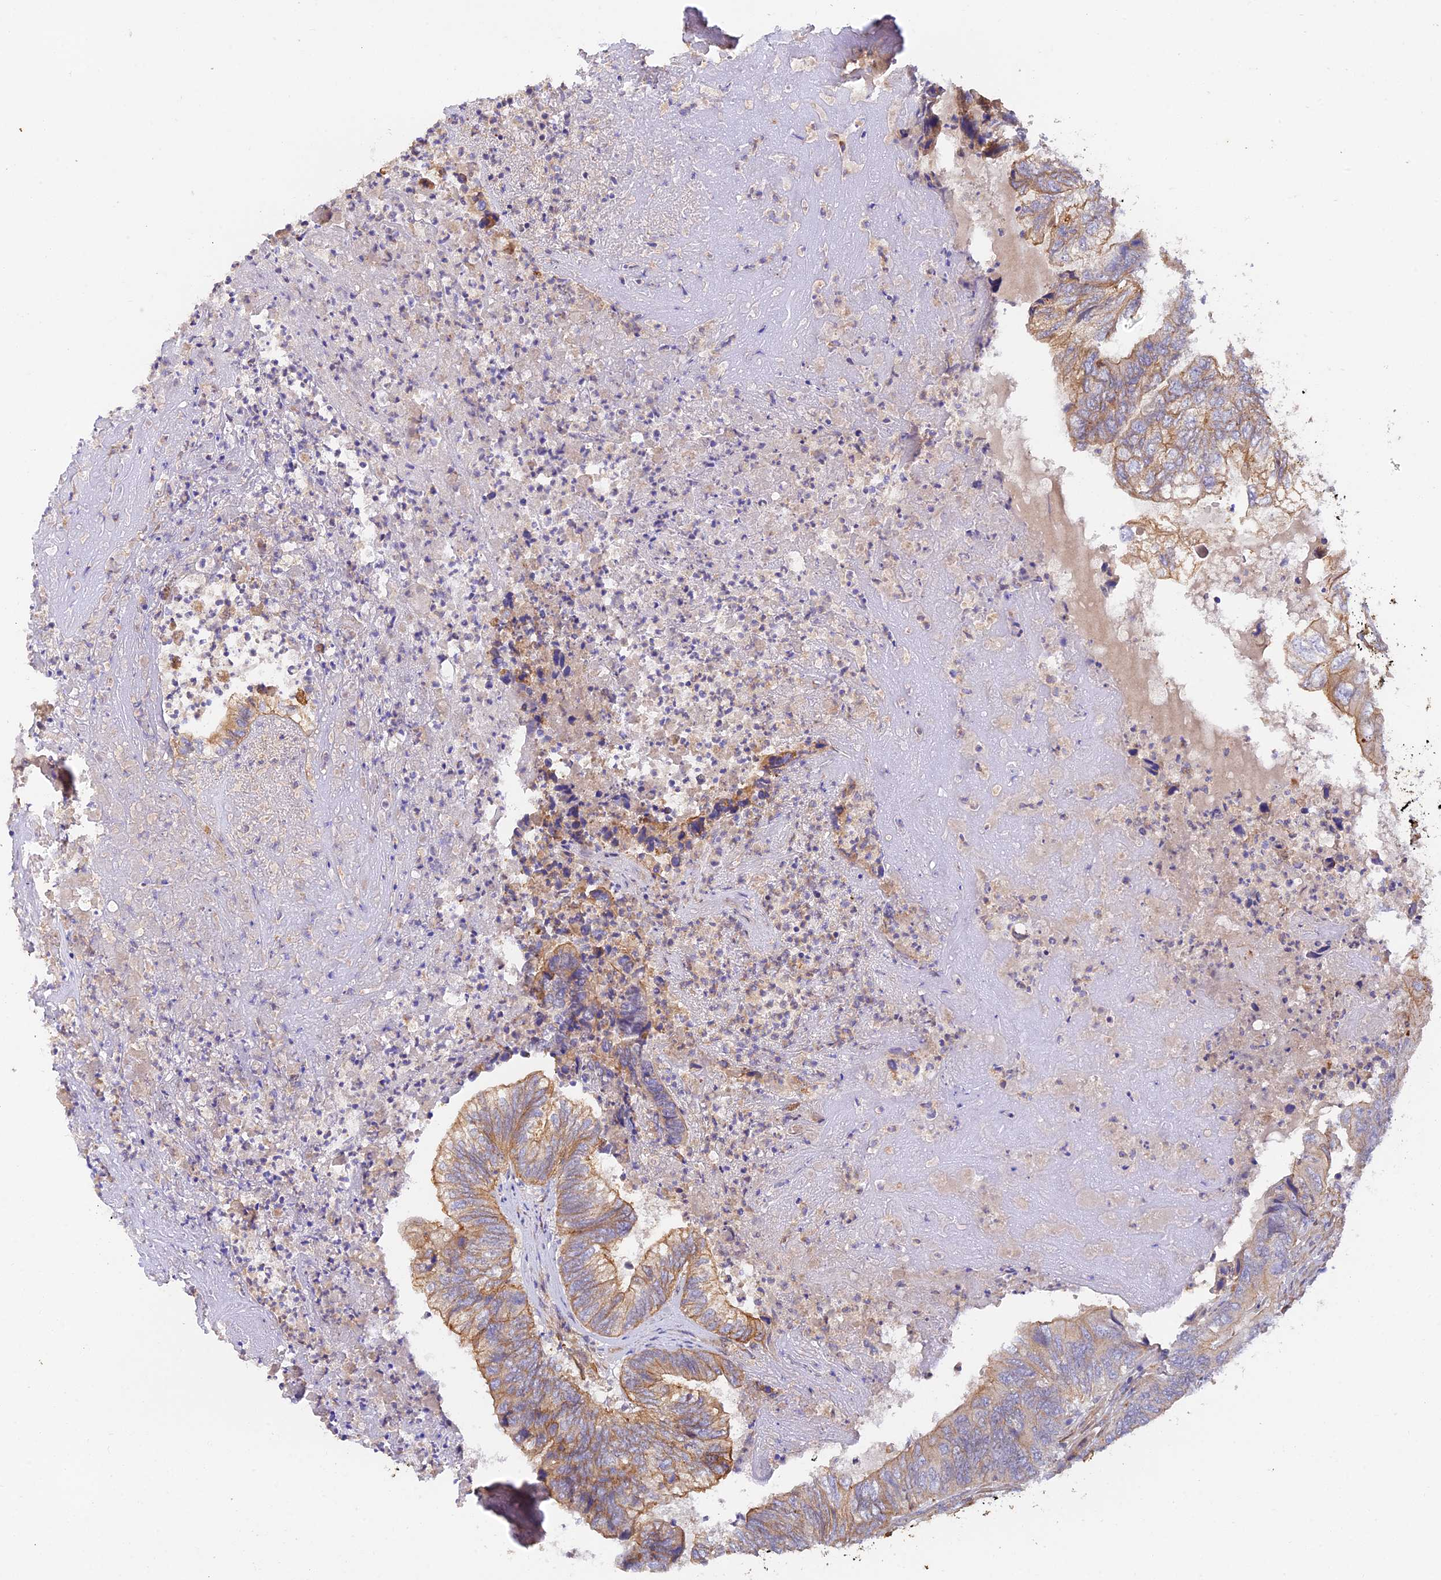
{"staining": {"intensity": "moderate", "quantity": "25%-75%", "location": "cytoplasmic/membranous"}, "tissue": "colorectal cancer", "cell_type": "Tumor cells", "image_type": "cancer", "snomed": [{"axis": "morphology", "description": "Adenocarcinoma, NOS"}, {"axis": "topography", "description": "Colon"}], "caption": "Human adenocarcinoma (colorectal) stained for a protein (brown) displays moderate cytoplasmic/membranous positive expression in about 25%-75% of tumor cells.", "gene": "MYO9A", "patient": {"sex": "female", "age": 67}}